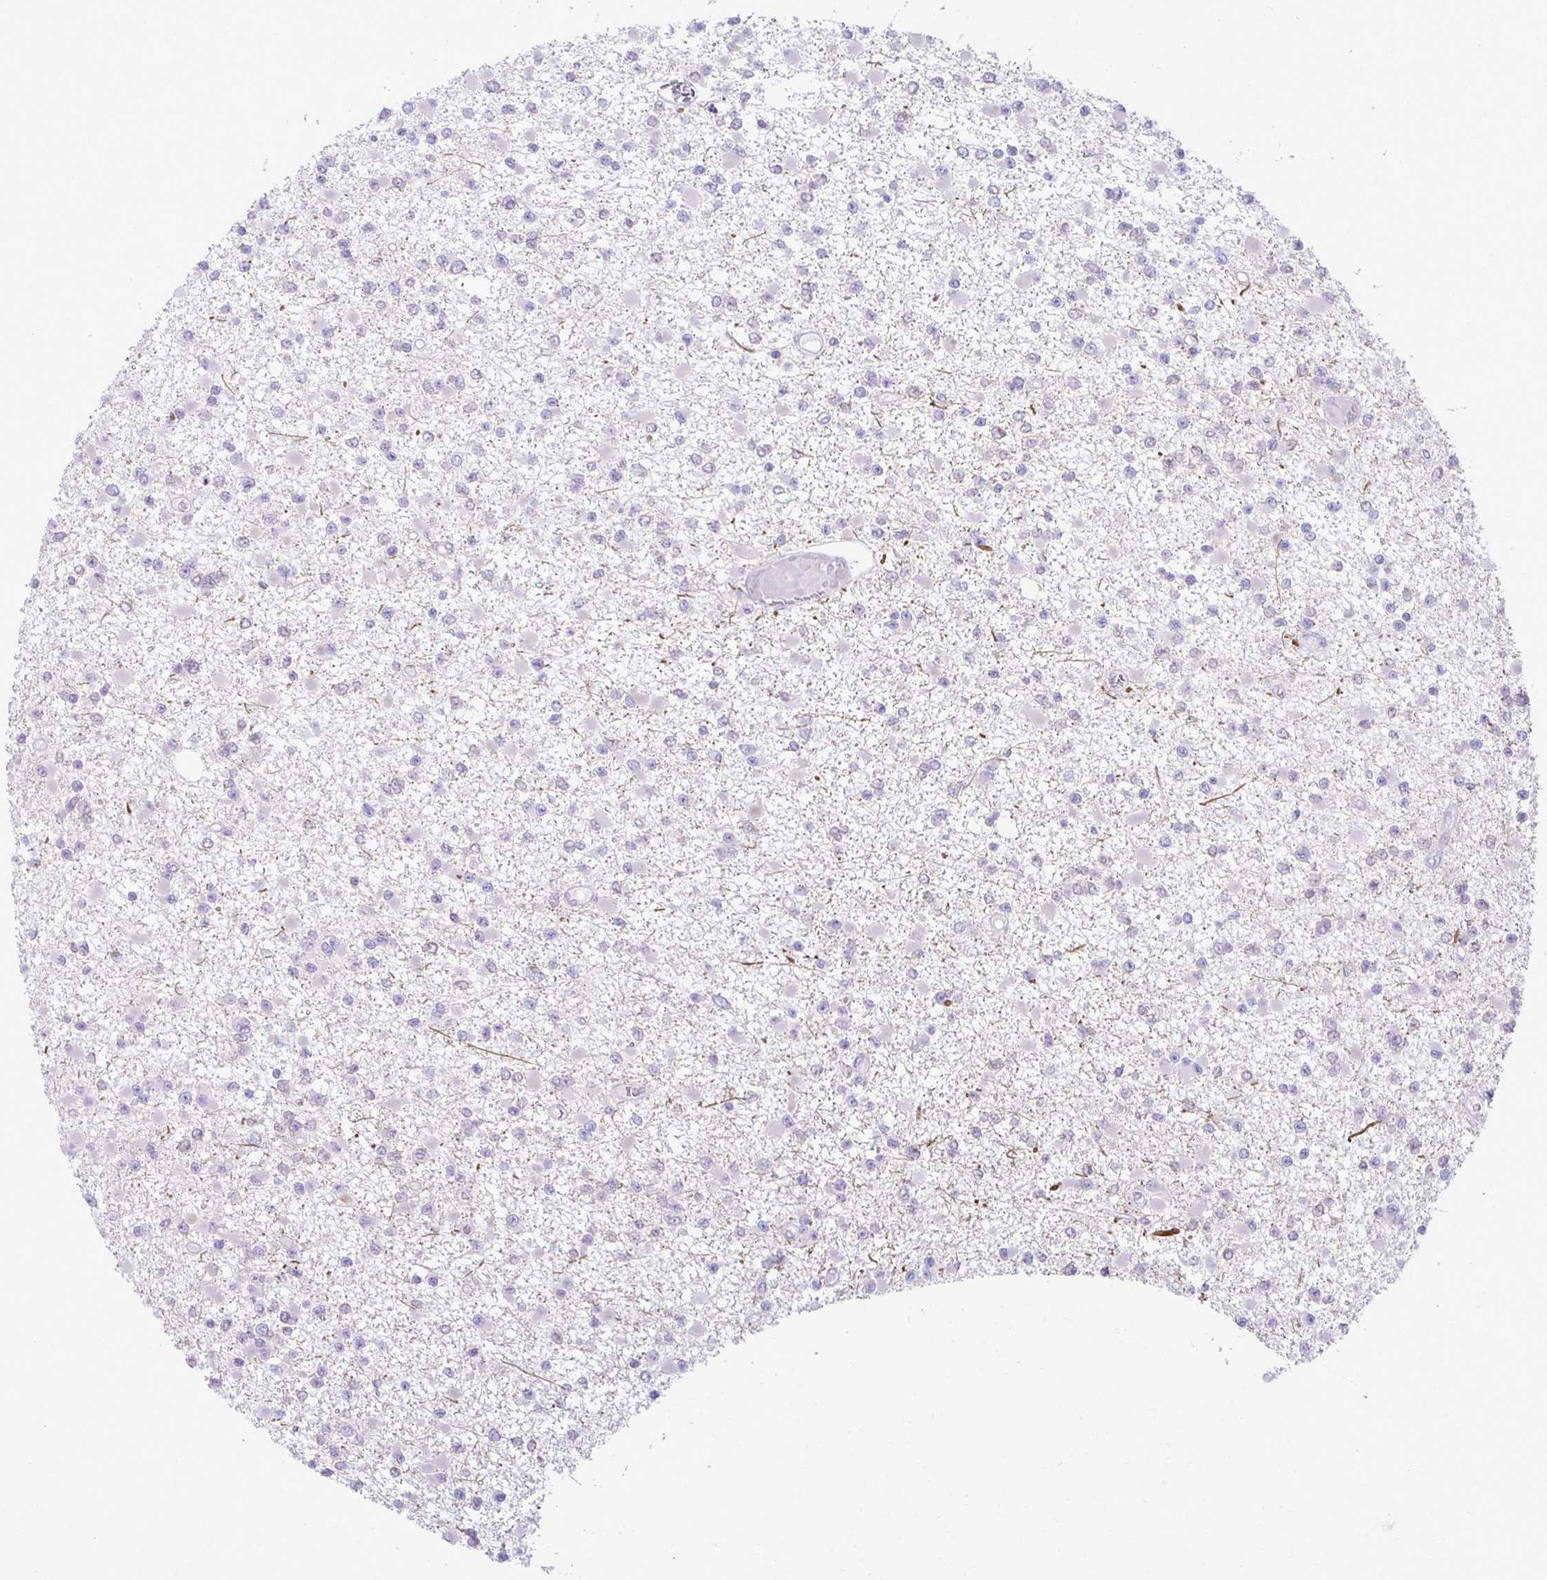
{"staining": {"intensity": "negative", "quantity": "none", "location": "none"}, "tissue": "glioma", "cell_type": "Tumor cells", "image_type": "cancer", "snomed": [{"axis": "morphology", "description": "Glioma, malignant, Low grade"}, {"axis": "topography", "description": "Brain"}], "caption": "Low-grade glioma (malignant) was stained to show a protein in brown. There is no significant staining in tumor cells.", "gene": "OR7A5", "patient": {"sex": "female", "age": 22}}